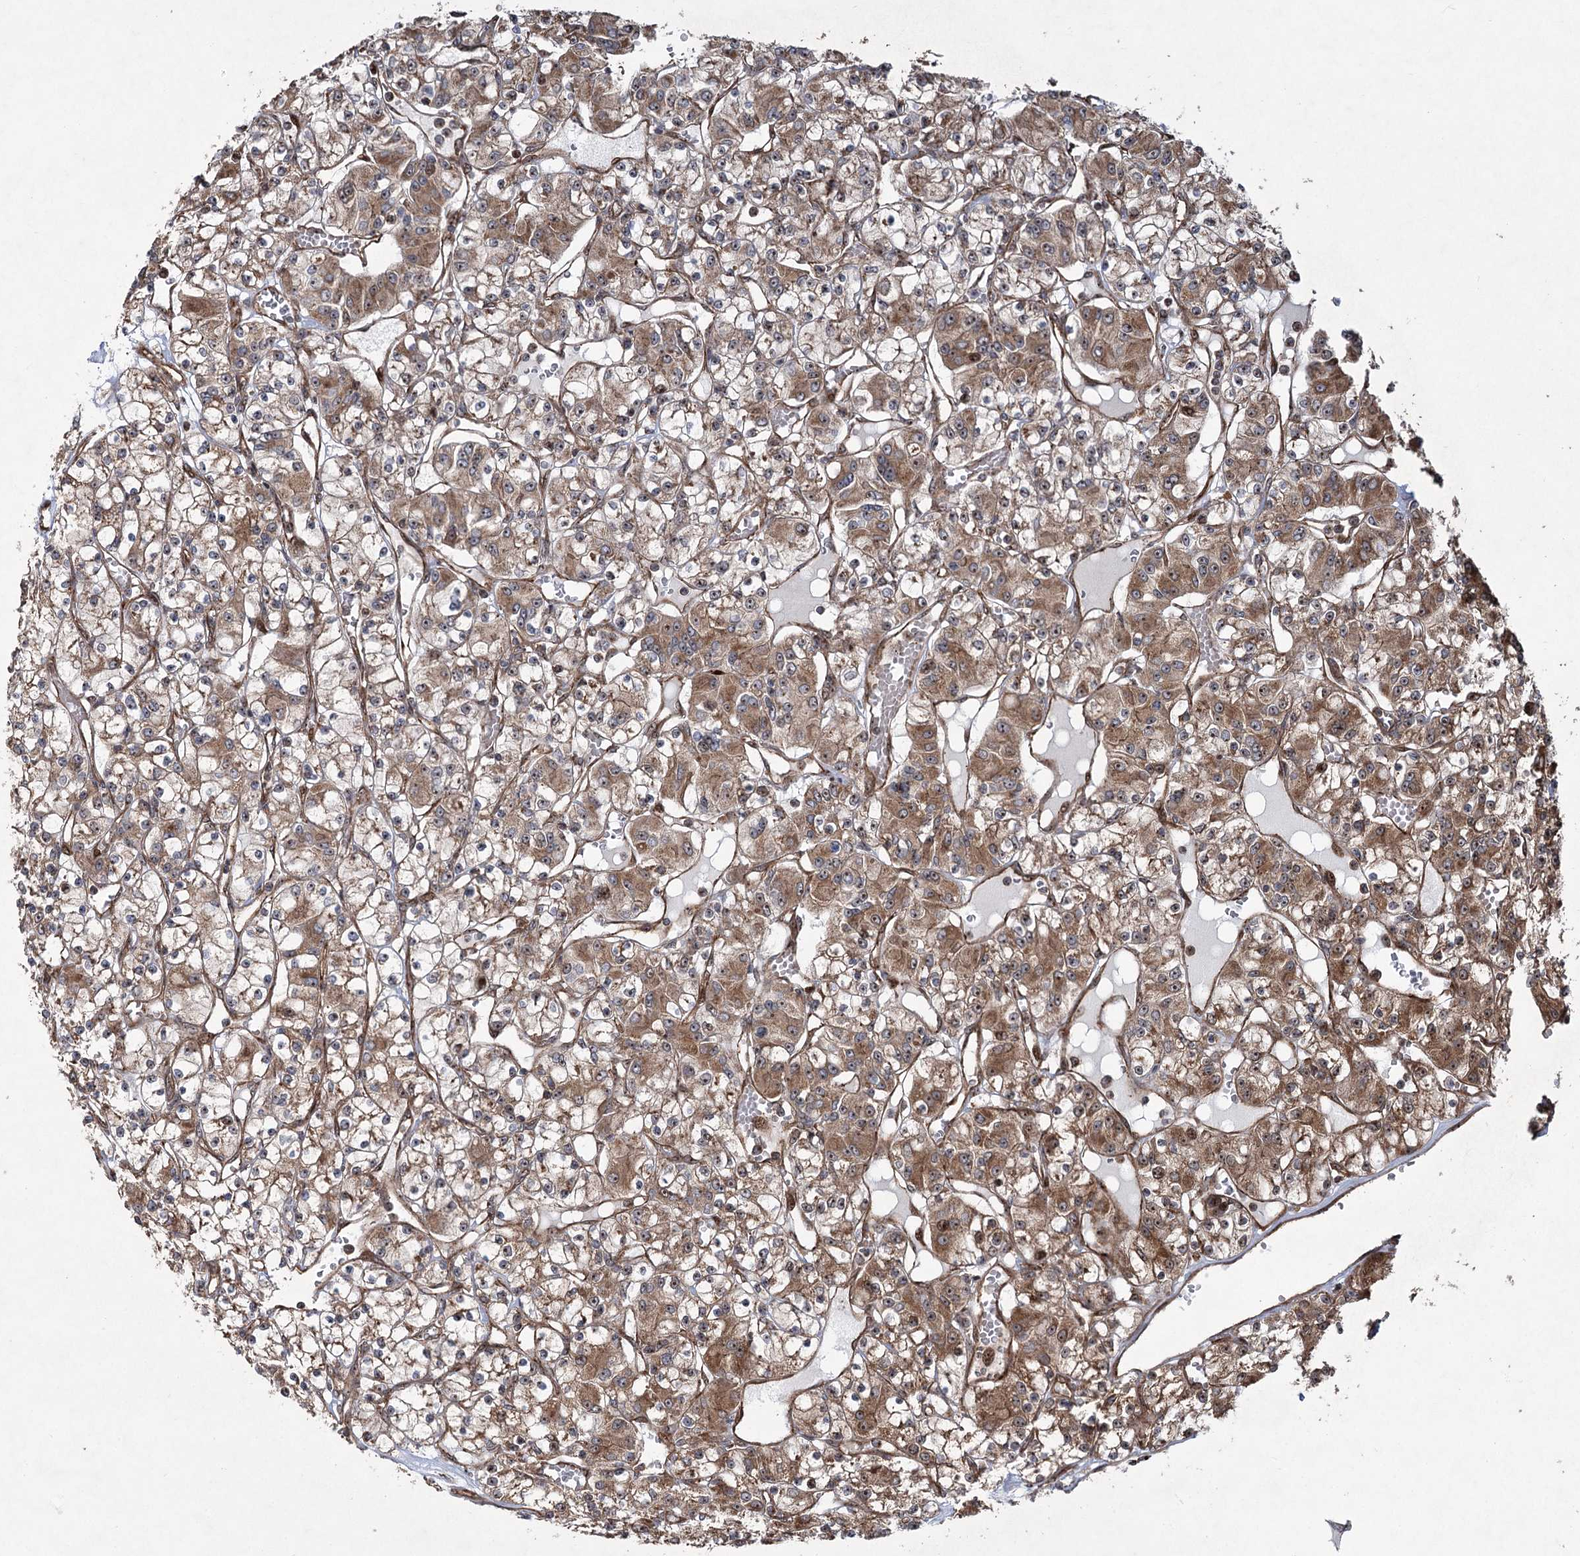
{"staining": {"intensity": "moderate", "quantity": ">75%", "location": "cytoplasmic/membranous"}, "tissue": "renal cancer", "cell_type": "Tumor cells", "image_type": "cancer", "snomed": [{"axis": "morphology", "description": "Adenocarcinoma, NOS"}, {"axis": "topography", "description": "Kidney"}], "caption": "This photomicrograph exhibits immunohistochemistry (IHC) staining of renal cancer (adenocarcinoma), with medium moderate cytoplasmic/membranous positivity in about >75% of tumor cells.", "gene": "SERINC5", "patient": {"sex": "female", "age": 59}}